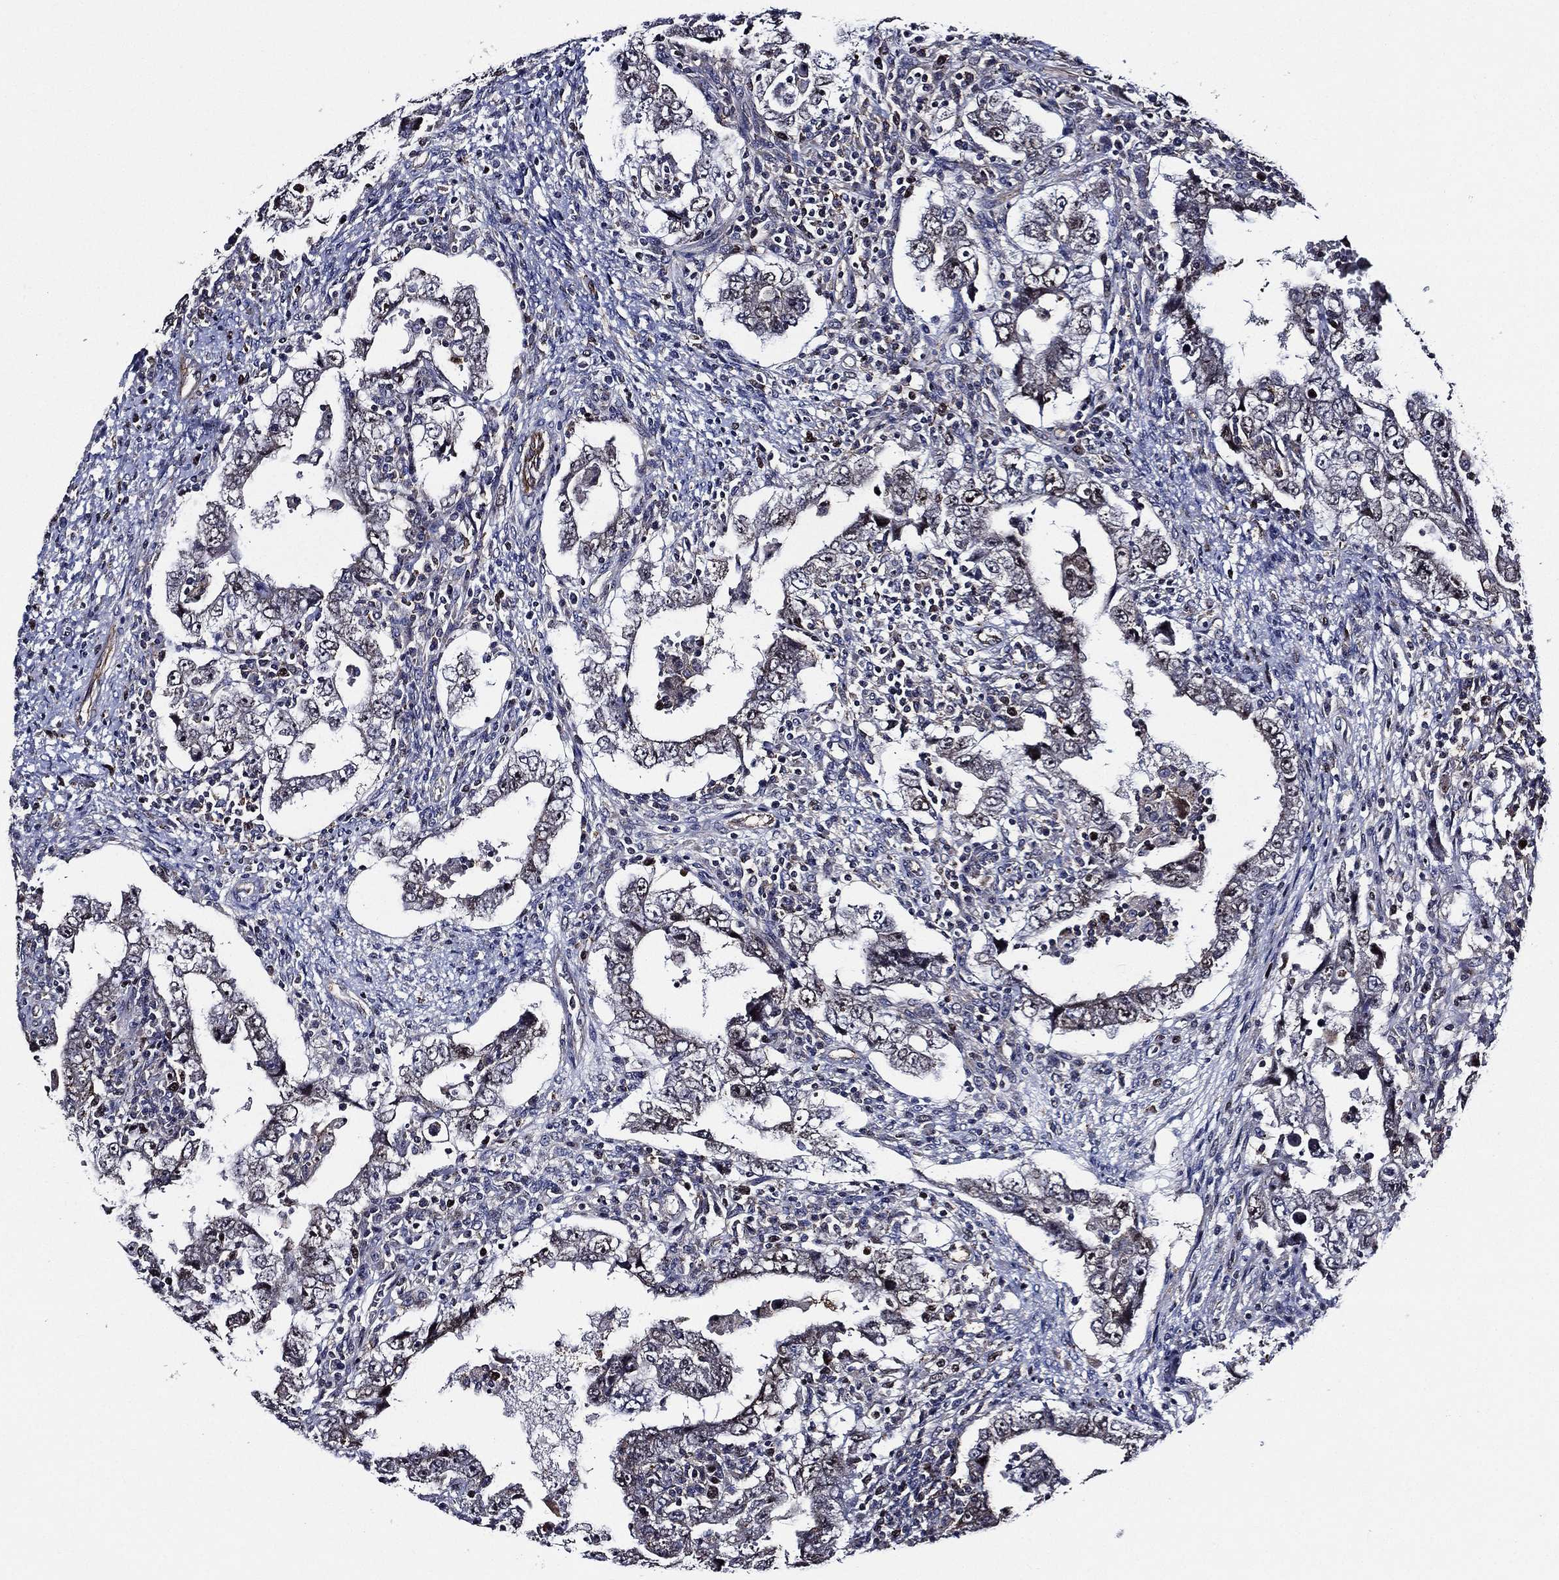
{"staining": {"intensity": "negative", "quantity": "none", "location": "none"}, "tissue": "testis cancer", "cell_type": "Tumor cells", "image_type": "cancer", "snomed": [{"axis": "morphology", "description": "Carcinoma, Embryonal, NOS"}, {"axis": "topography", "description": "Testis"}], "caption": "DAB (3,3'-diaminobenzidine) immunohistochemical staining of embryonal carcinoma (testis) demonstrates no significant positivity in tumor cells. Brightfield microscopy of IHC stained with DAB (brown) and hematoxylin (blue), captured at high magnification.", "gene": "KIF20B", "patient": {"sex": "male", "age": 26}}